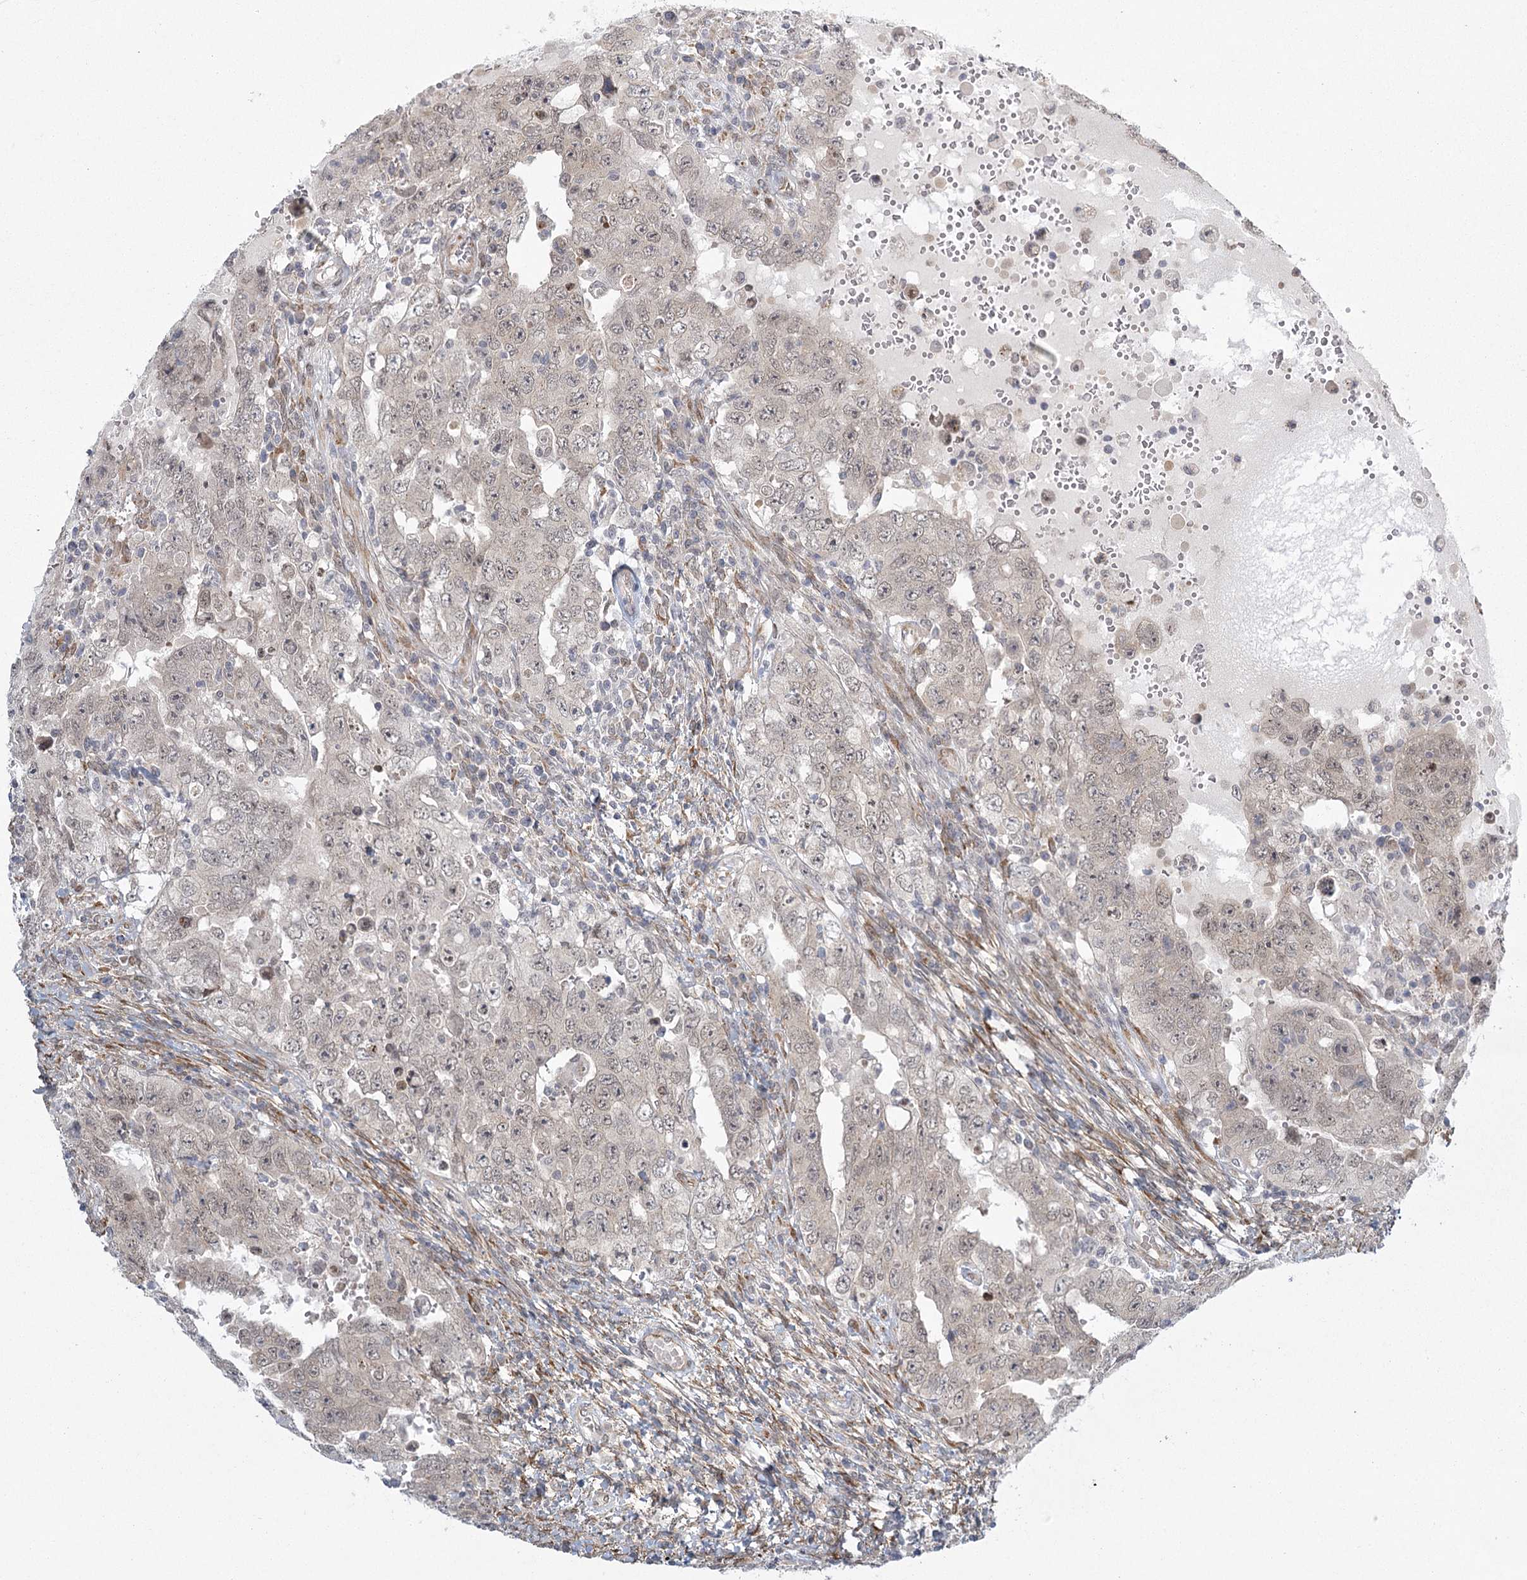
{"staining": {"intensity": "negative", "quantity": "none", "location": "none"}, "tissue": "testis cancer", "cell_type": "Tumor cells", "image_type": "cancer", "snomed": [{"axis": "morphology", "description": "Carcinoma, Embryonal, NOS"}, {"axis": "topography", "description": "Testis"}], "caption": "High power microscopy photomicrograph of an IHC image of embryonal carcinoma (testis), revealing no significant positivity in tumor cells.", "gene": "MED28", "patient": {"sex": "male", "age": 26}}